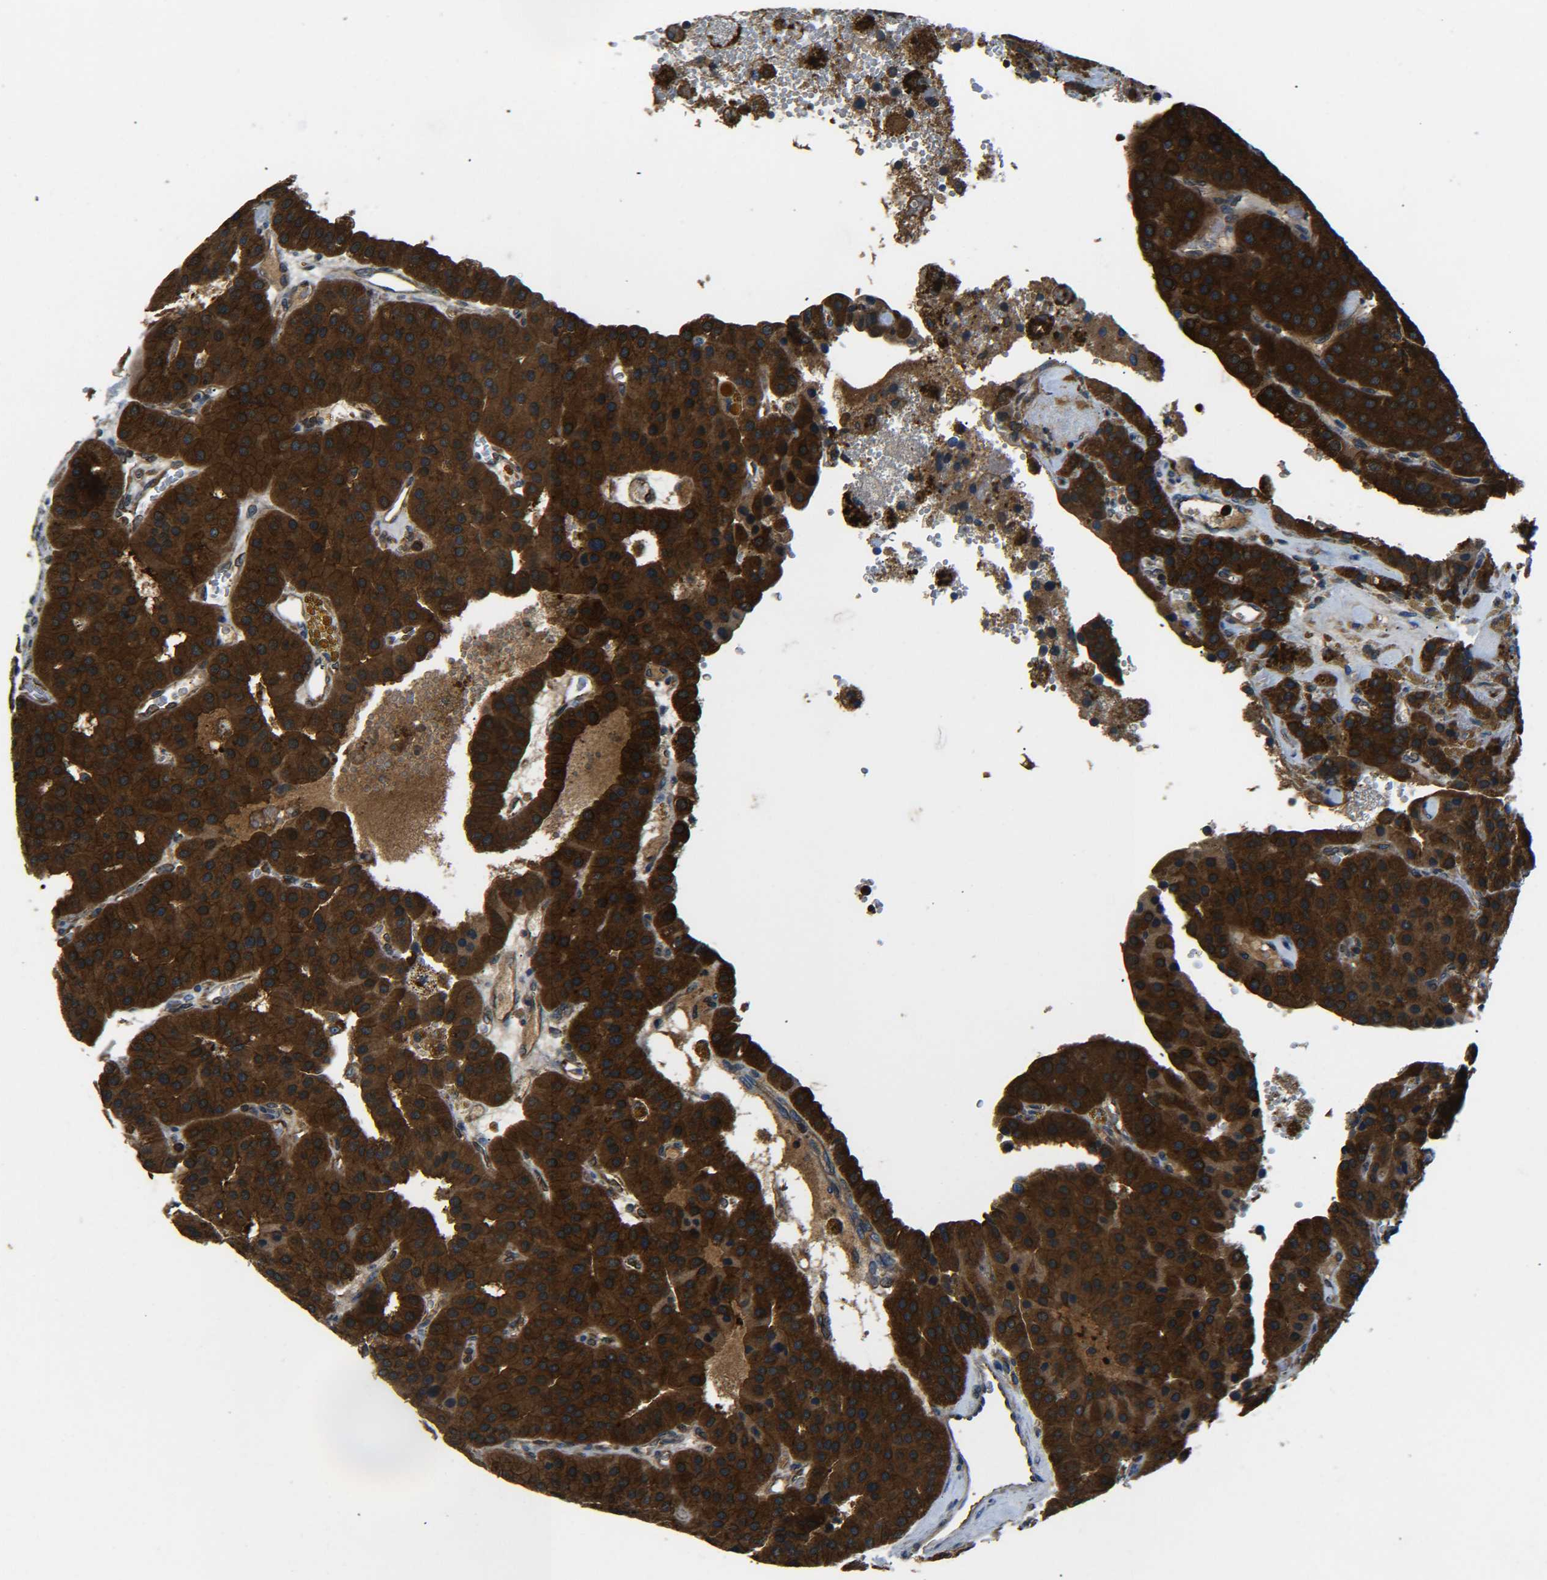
{"staining": {"intensity": "strong", "quantity": ">75%", "location": "cytoplasmic/membranous"}, "tissue": "parathyroid gland", "cell_type": "Glandular cells", "image_type": "normal", "snomed": [{"axis": "morphology", "description": "Normal tissue, NOS"}, {"axis": "morphology", "description": "Adenoma, NOS"}, {"axis": "topography", "description": "Parathyroid gland"}], "caption": "Parathyroid gland stained for a protein shows strong cytoplasmic/membranous positivity in glandular cells. The staining was performed using DAB, with brown indicating positive protein expression. Nuclei are stained blue with hematoxylin.", "gene": "PREB", "patient": {"sex": "female", "age": 86}}